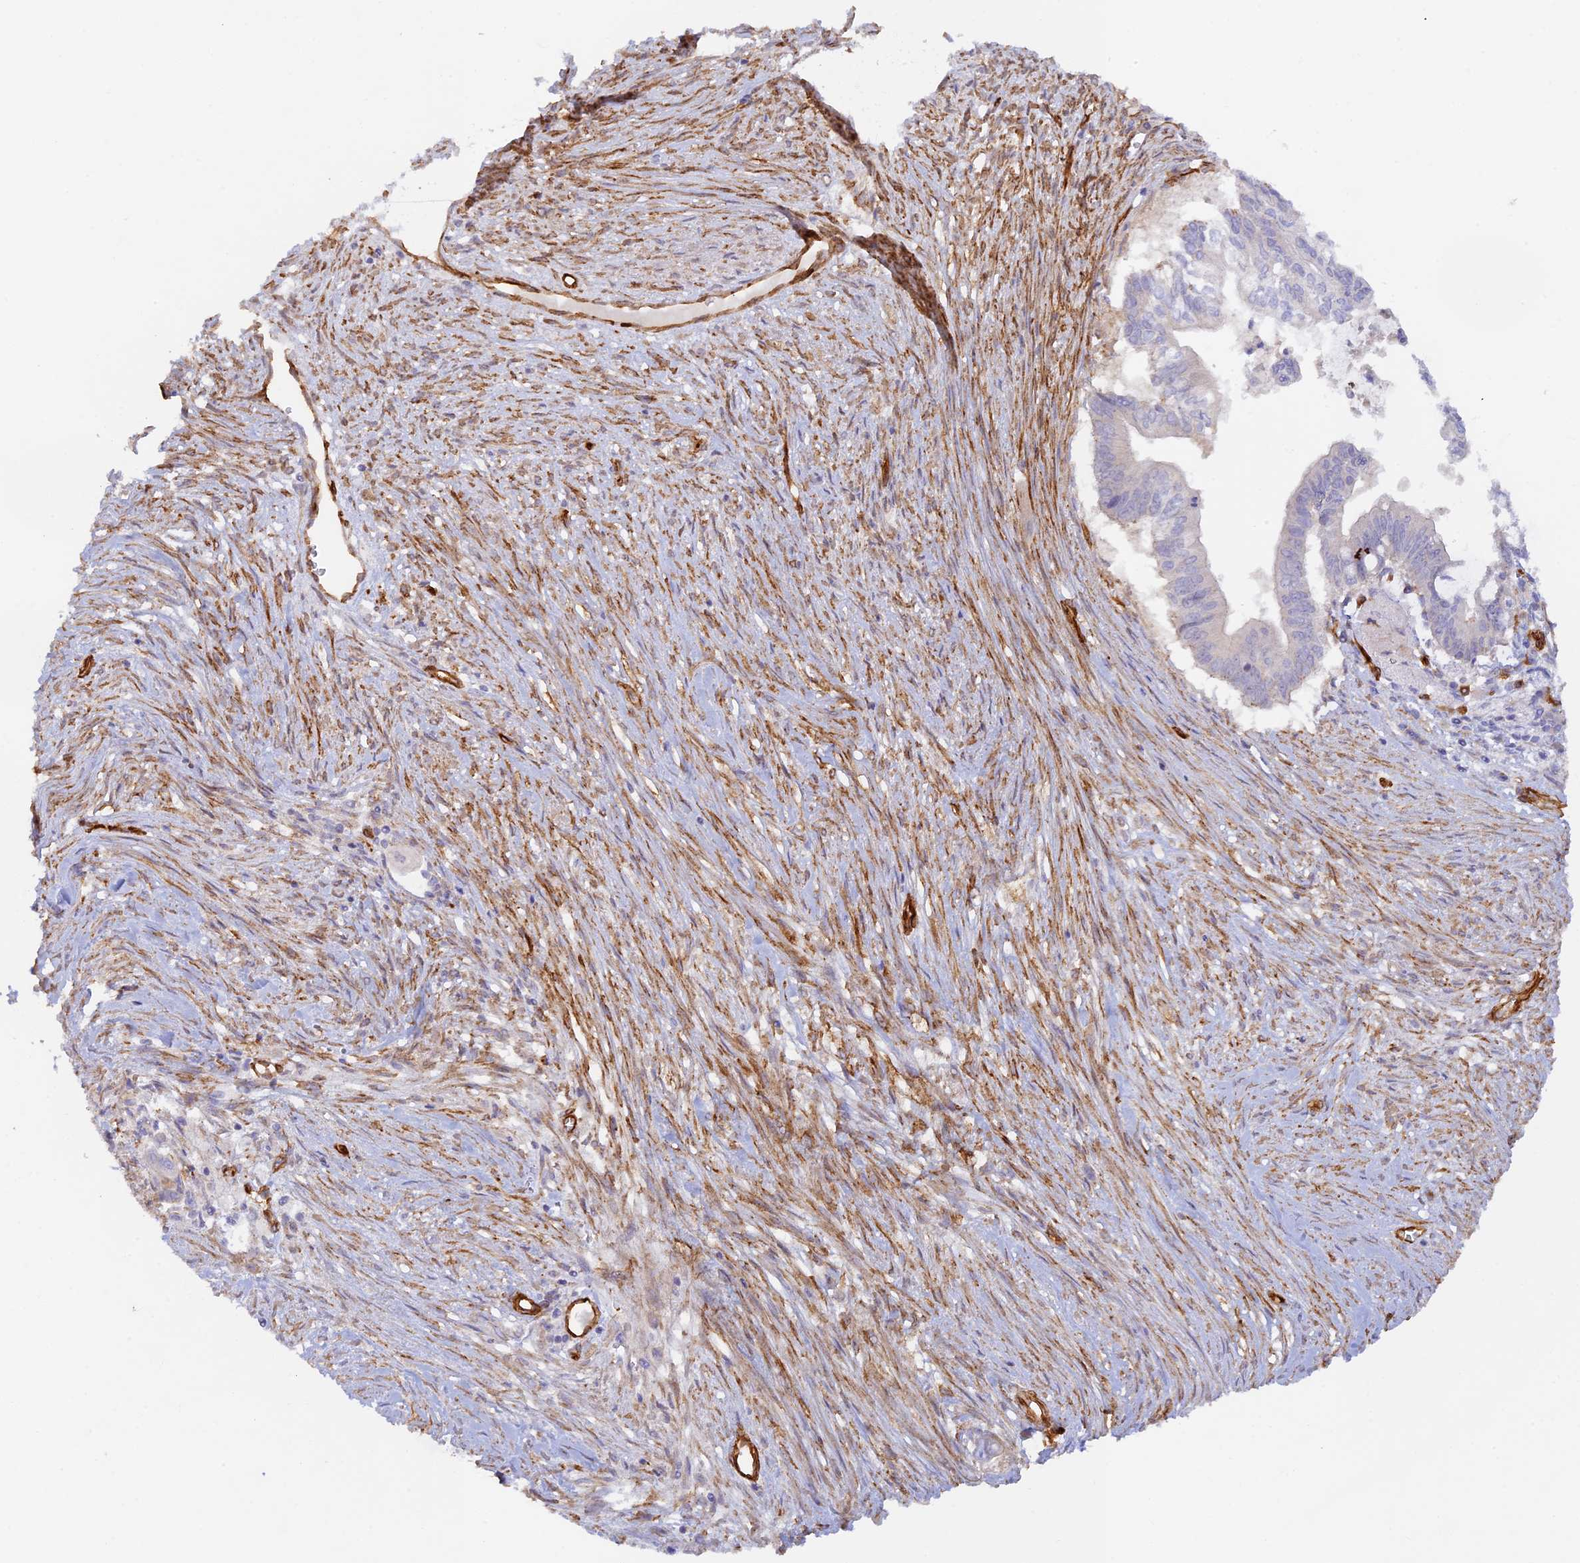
{"staining": {"intensity": "negative", "quantity": "none", "location": "none"}, "tissue": "pancreatic cancer", "cell_type": "Tumor cells", "image_type": "cancer", "snomed": [{"axis": "morphology", "description": "Adenocarcinoma, NOS"}, {"axis": "topography", "description": "Pancreas"}], "caption": "A micrograph of pancreatic cancer stained for a protein shows no brown staining in tumor cells.", "gene": "MYO9A", "patient": {"sex": "male", "age": 68}}